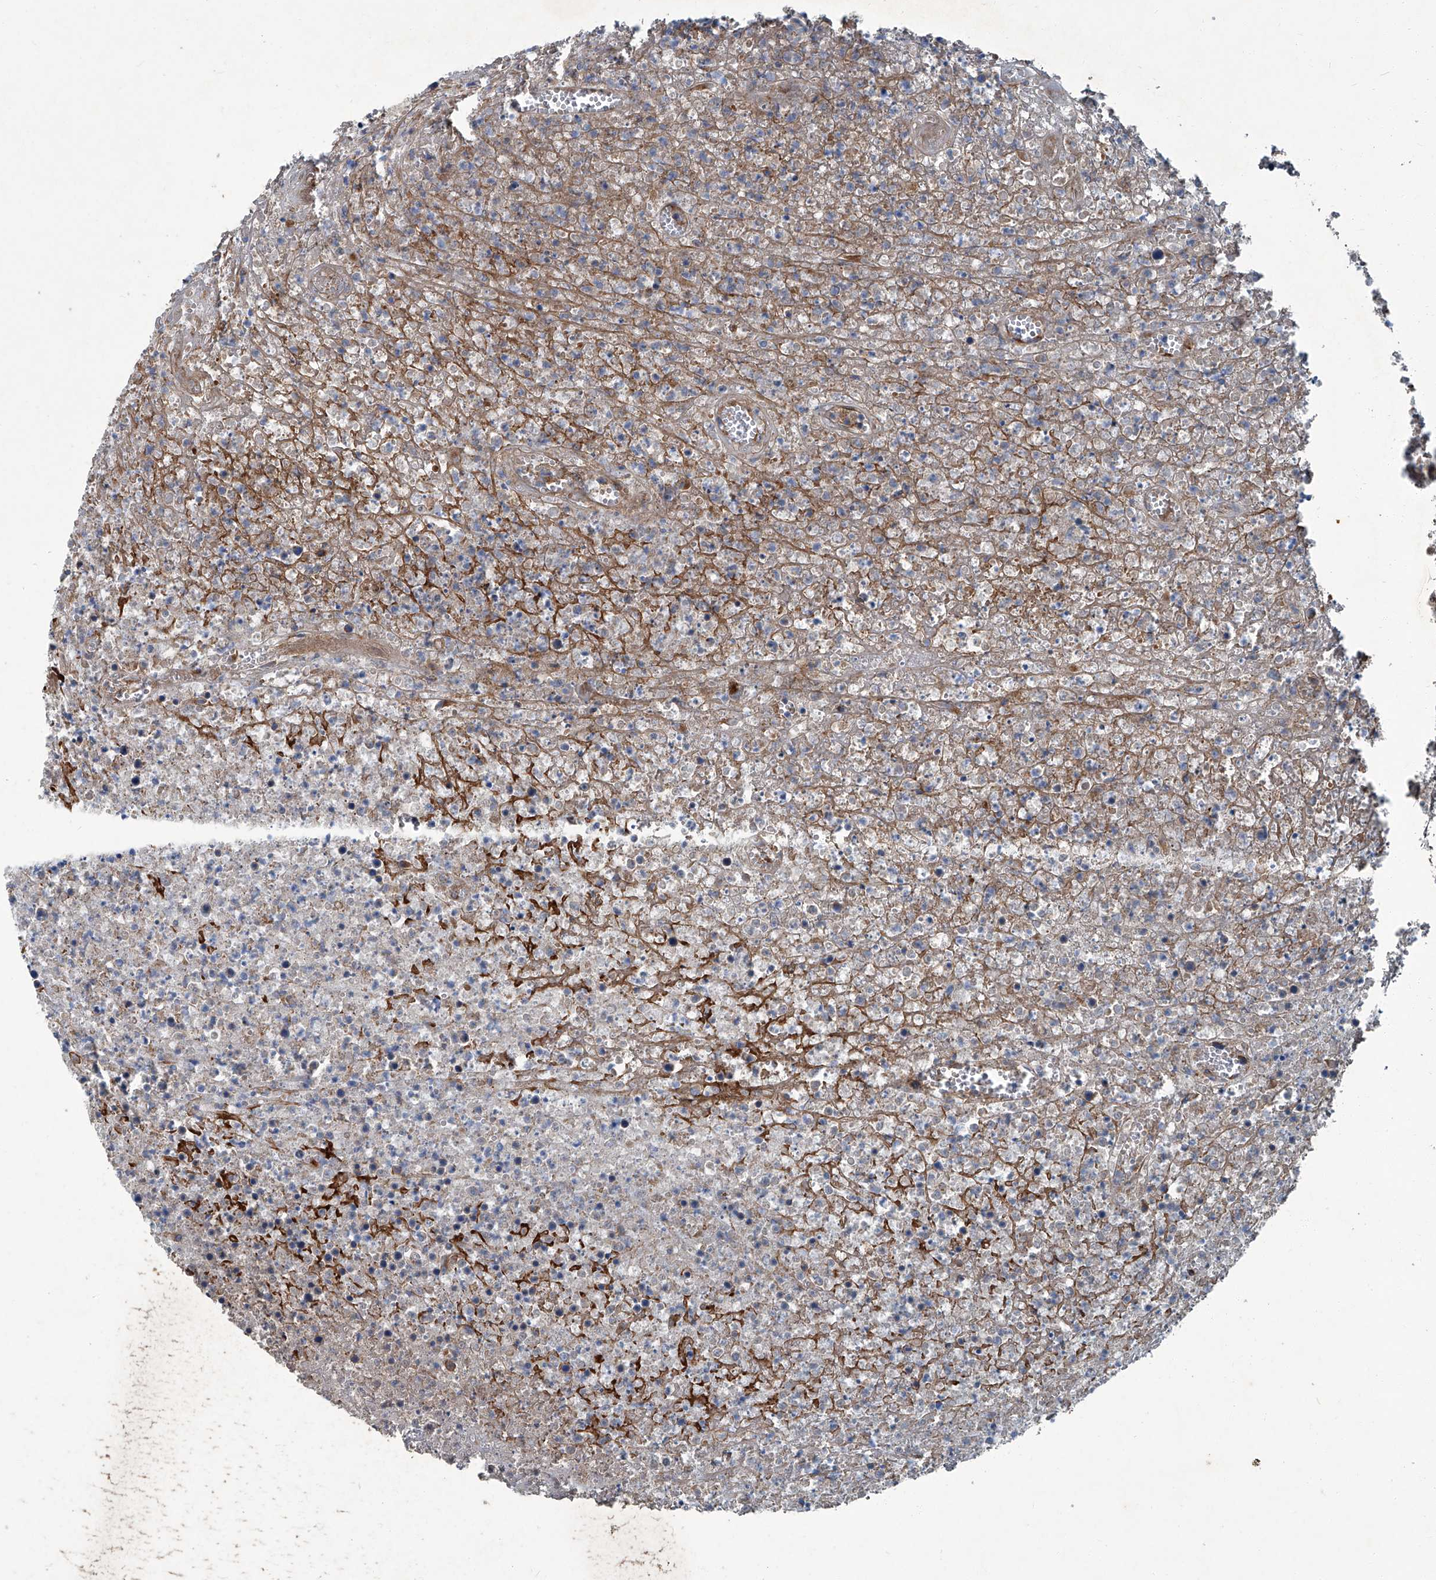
{"staining": {"intensity": "weak", "quantity": "<25%", "location": "cytoplasmic/membranous"}, "tissue": "lymphoma", "cell_type": "Tumor cells", "image_type": "cancer", "snomed": [{"axis": "morphology", "description": "Malignant lymphoma, non-Hodgkin's type, High grade"}, {"axis": "topography", "description": "Colon"}], "caption": "An immunohistochemistry (IHC) micrograph of lymphoma is shown. There is no staining in tumor cells of lymphoma.", "gene": "PIGH", "patient": {"sex": "female", "age": 53}}